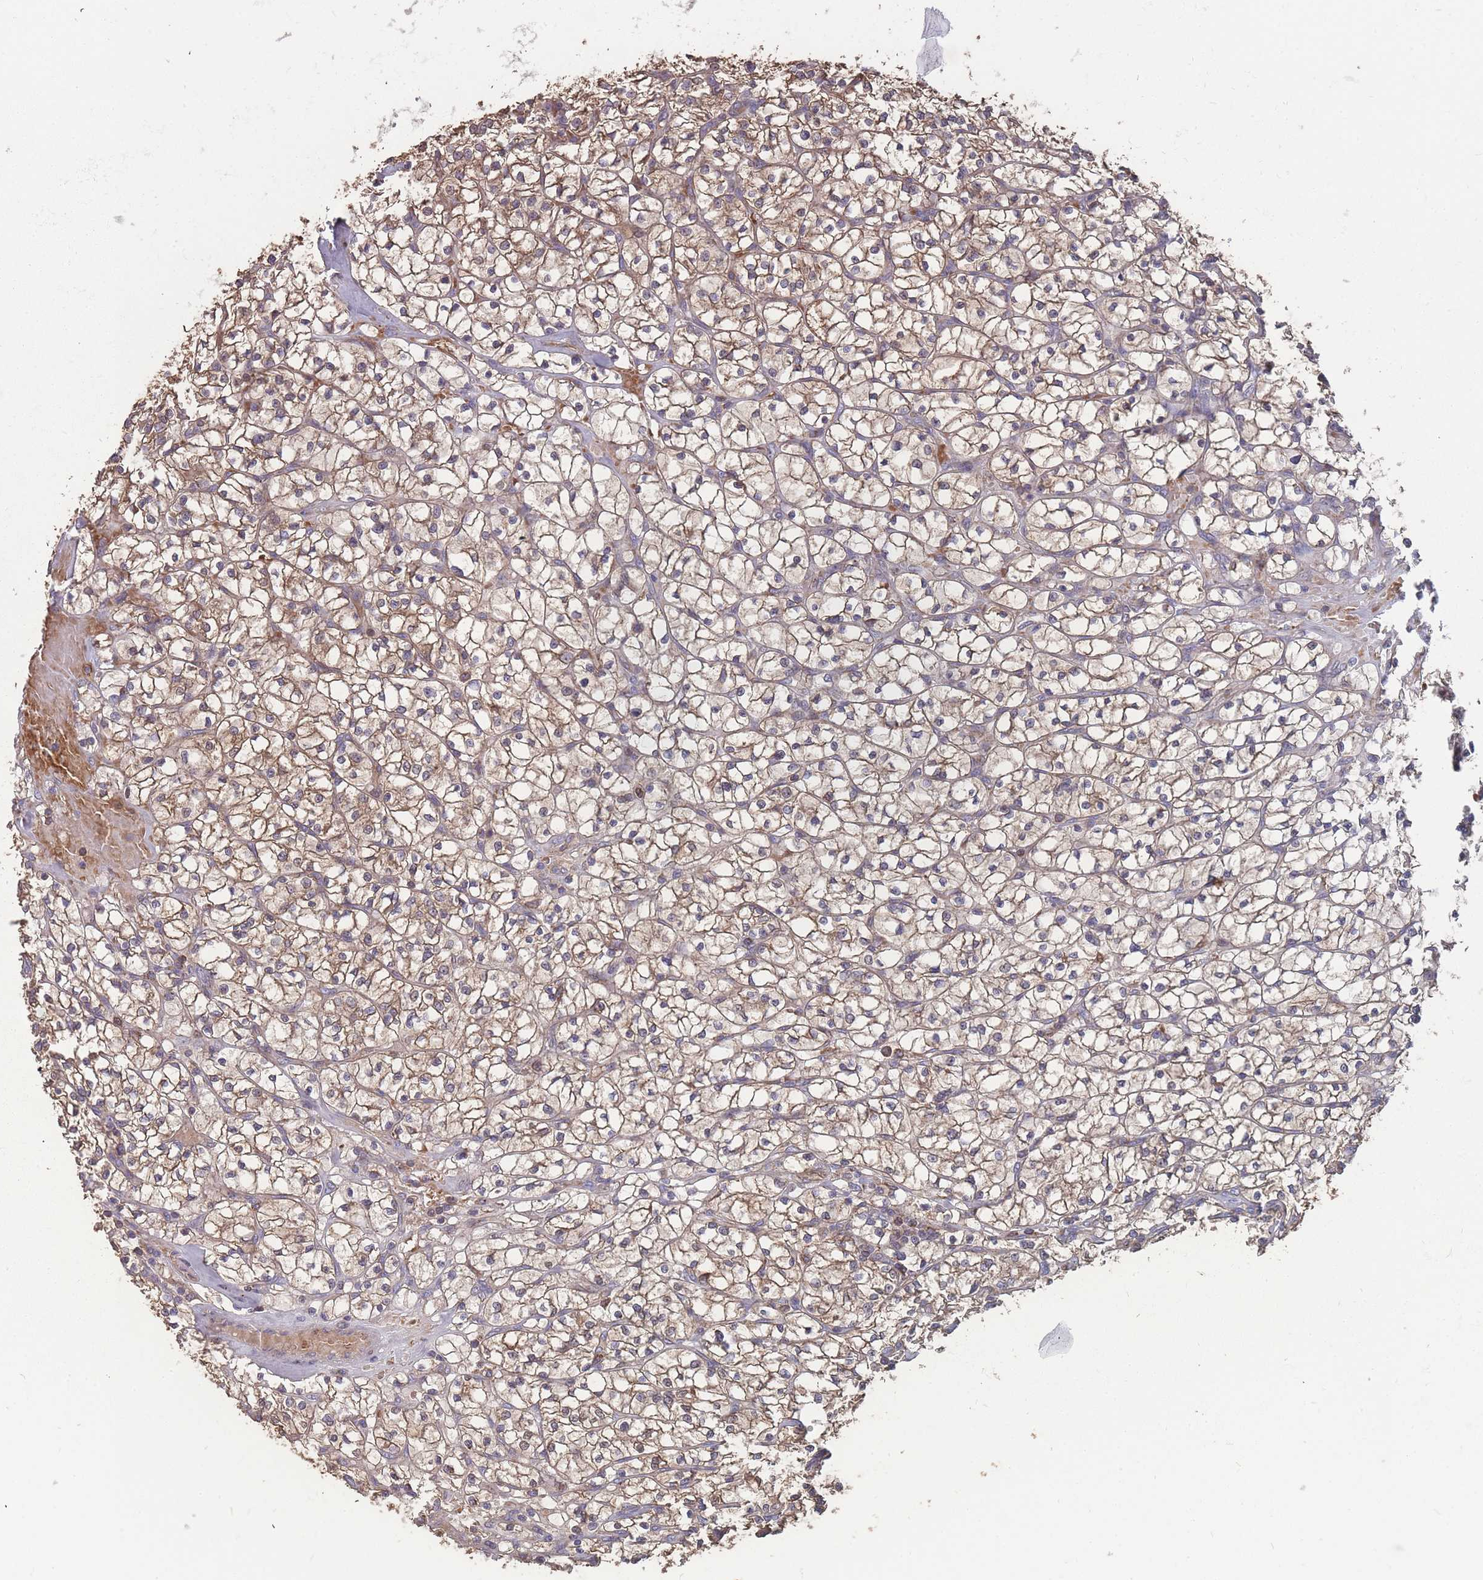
{"staining": {"intensity": "weak", "quantity": "25%-75%", "location": "cytoplasmic/membranous"}, "tissue": "renal cancer", "cell_type": "Tumor cells", "image_type": "cancer", "snomed": [{"axis": "morphology", "description": "Adenocarcinoma, NOS"}, {"axis": "topography", "description": "Kidney"}], "caption": "IHC of human adenocarcinoma (renal) displays low levels of weak cytoplasmic/membranous positivity in about 25%-75% of tumor cells.", "gene": "SLC35B4", "patient": {"sex": "female", "age": 64}}